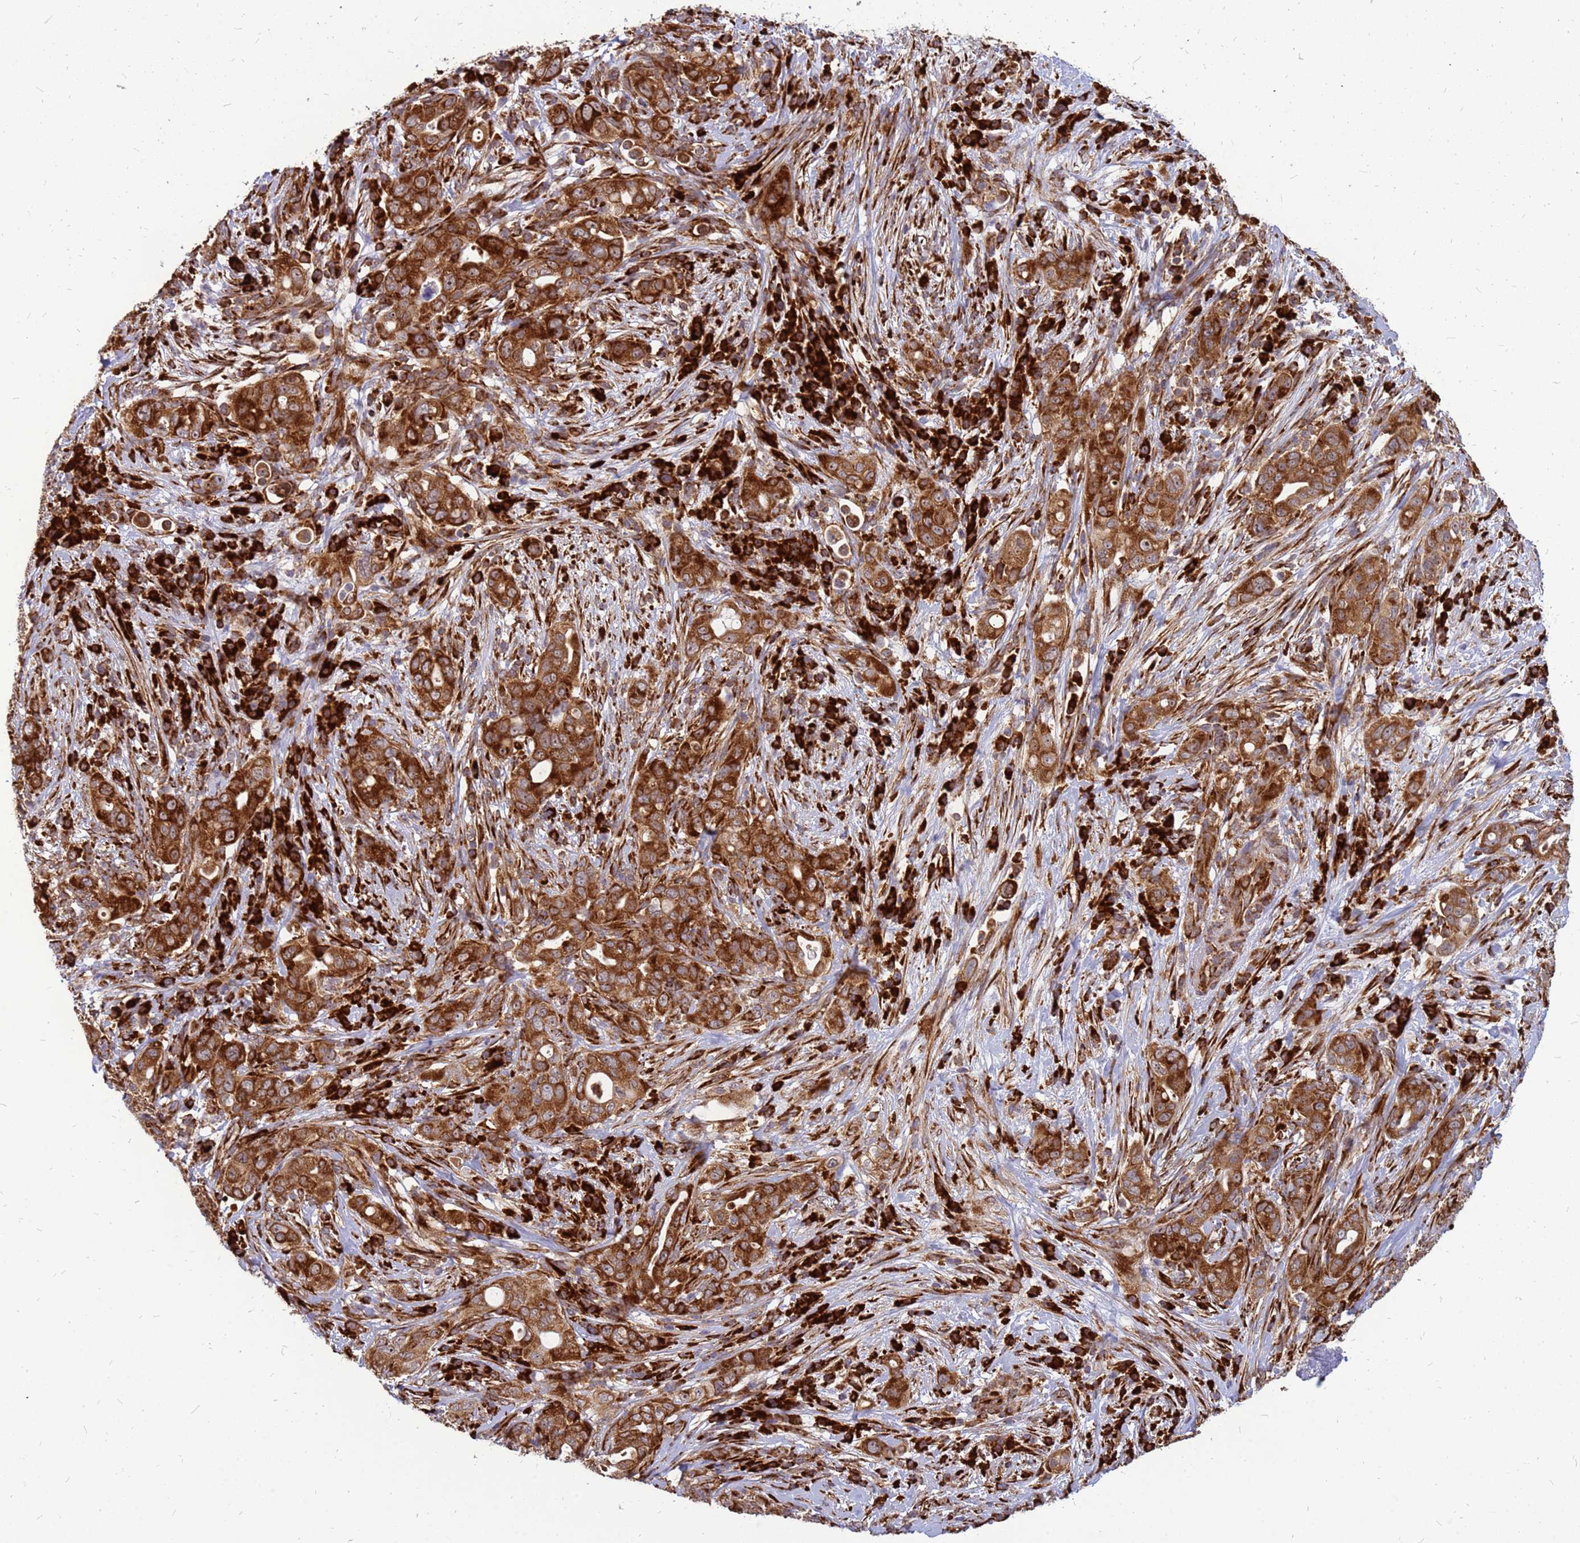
{"staining": {"intensity": "strong", "quantity": ">75%", "location": "cytoplasmic/membranous,nuclear"}, "tissue": "pancreatic cancer", "cell_type": "Tumor cells", "image_type": "cancer", "snomed": [{"axis": "morphology", "description": "Normal tissue, NOS"}, {"axis": "morphology", "description": "Adenocarcinoma, NOS"}, {"axis": "topography", "description": "Lymph node"}, {"axis": "topography", "description": "Pancreas"}], "caption": "Immunohistochemical staining of human pancreatic cancer displays high levels of strong cytoplasmic/membranous and nuclear protein staining in about >75% of tumor cells. The protein of interest is shown in brown color, while the nuclei are stained blue.", "gene": "RPL8", "patient": {"sex": "female", "age": 67}}